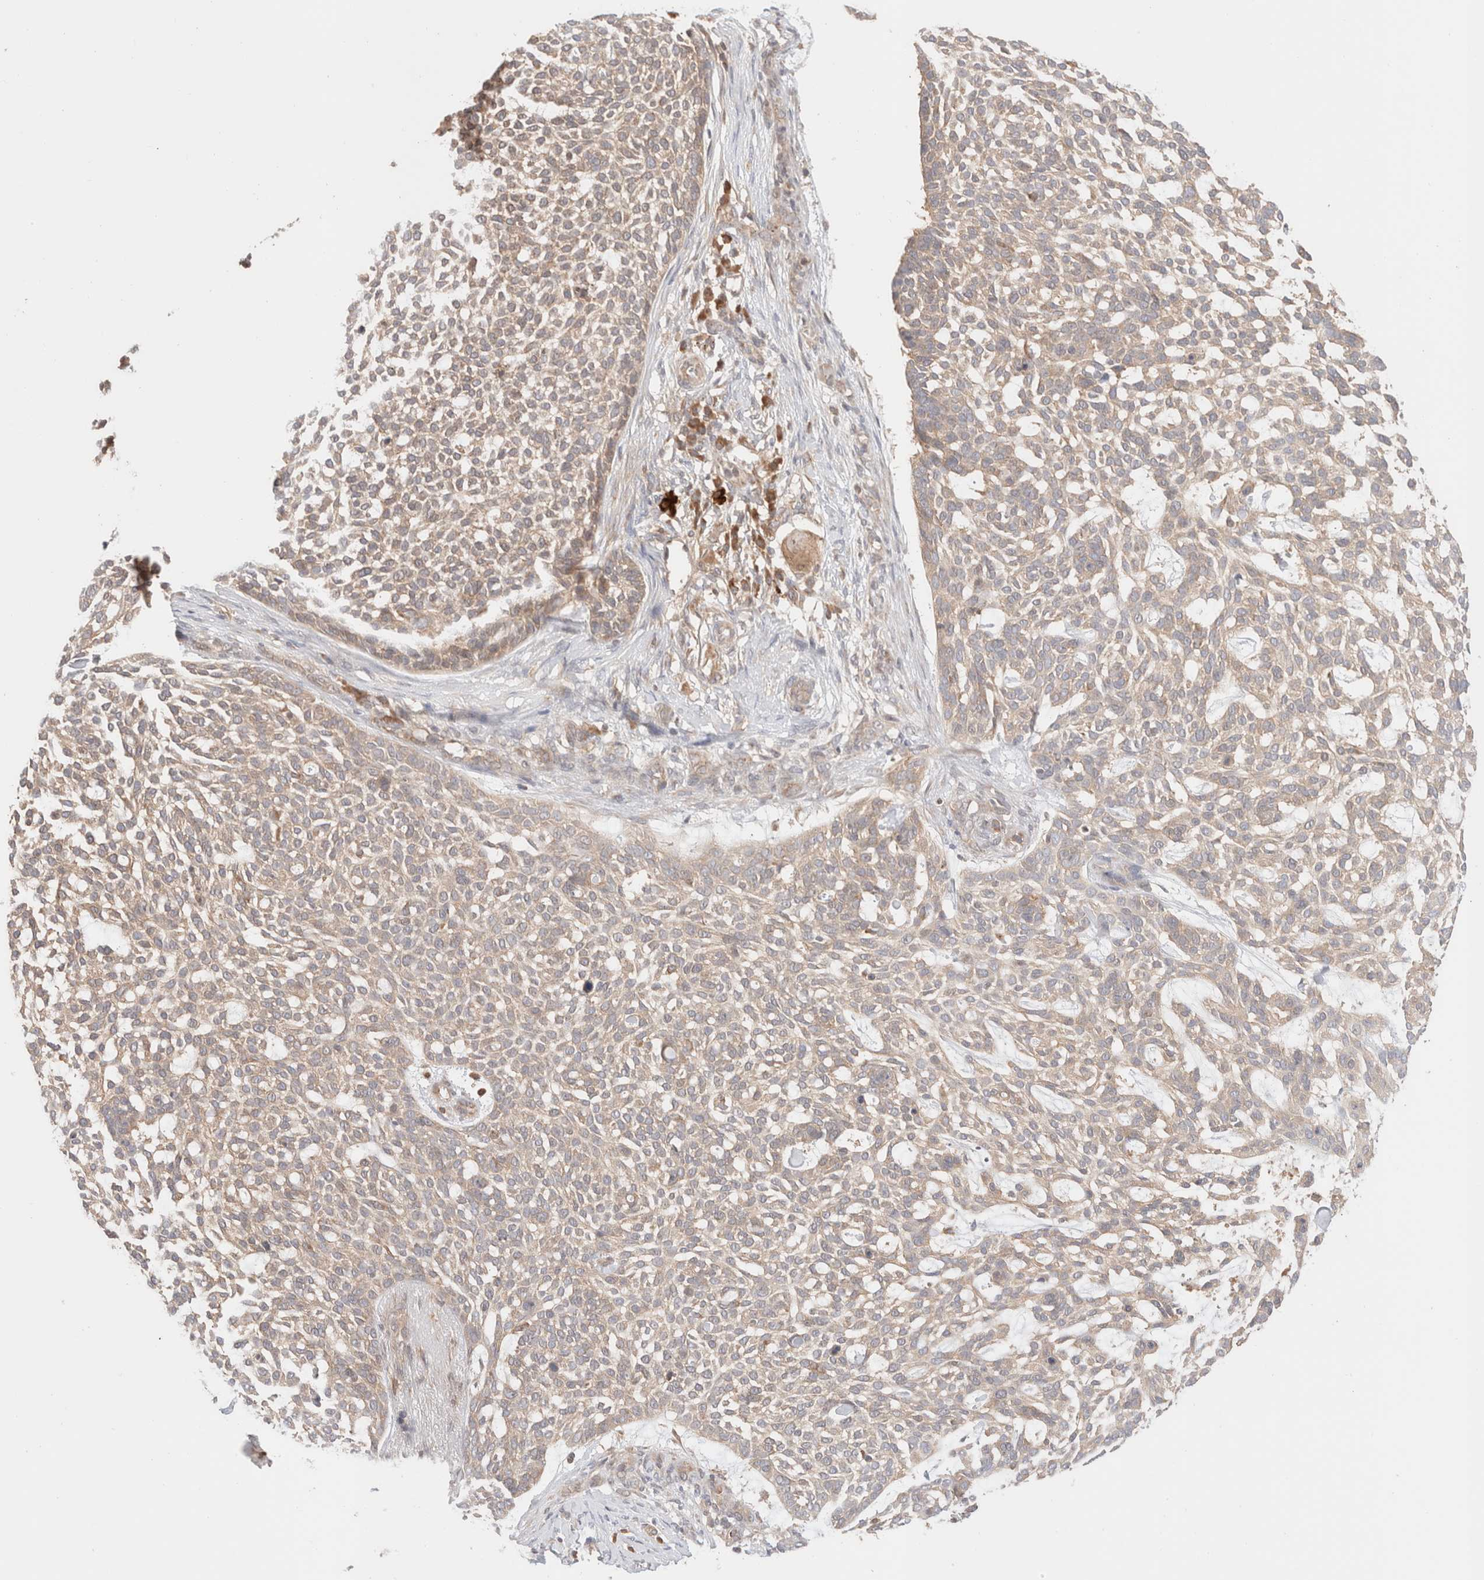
{"staining": {"intensity": "weak", "quantity": "<25%", "location": "cytoplasmic/membranous"}, "tissue": "skin cancer", "cell_type": "Tumor cells", "image_type": "cancer", "snomed": [{"axis": "morphology", "description": "Basal cell carcinoma"}, {"axis": "topography", "description": "Skin"}], "caption": "DAB (3,3'-diaminobenzidine) immunohistochemical staining of skin basal cell carcinoma exhibits no significant positivity in tumor cells.", "gene": "XKR4", "patient": {"sex": "female", "age": 64}}